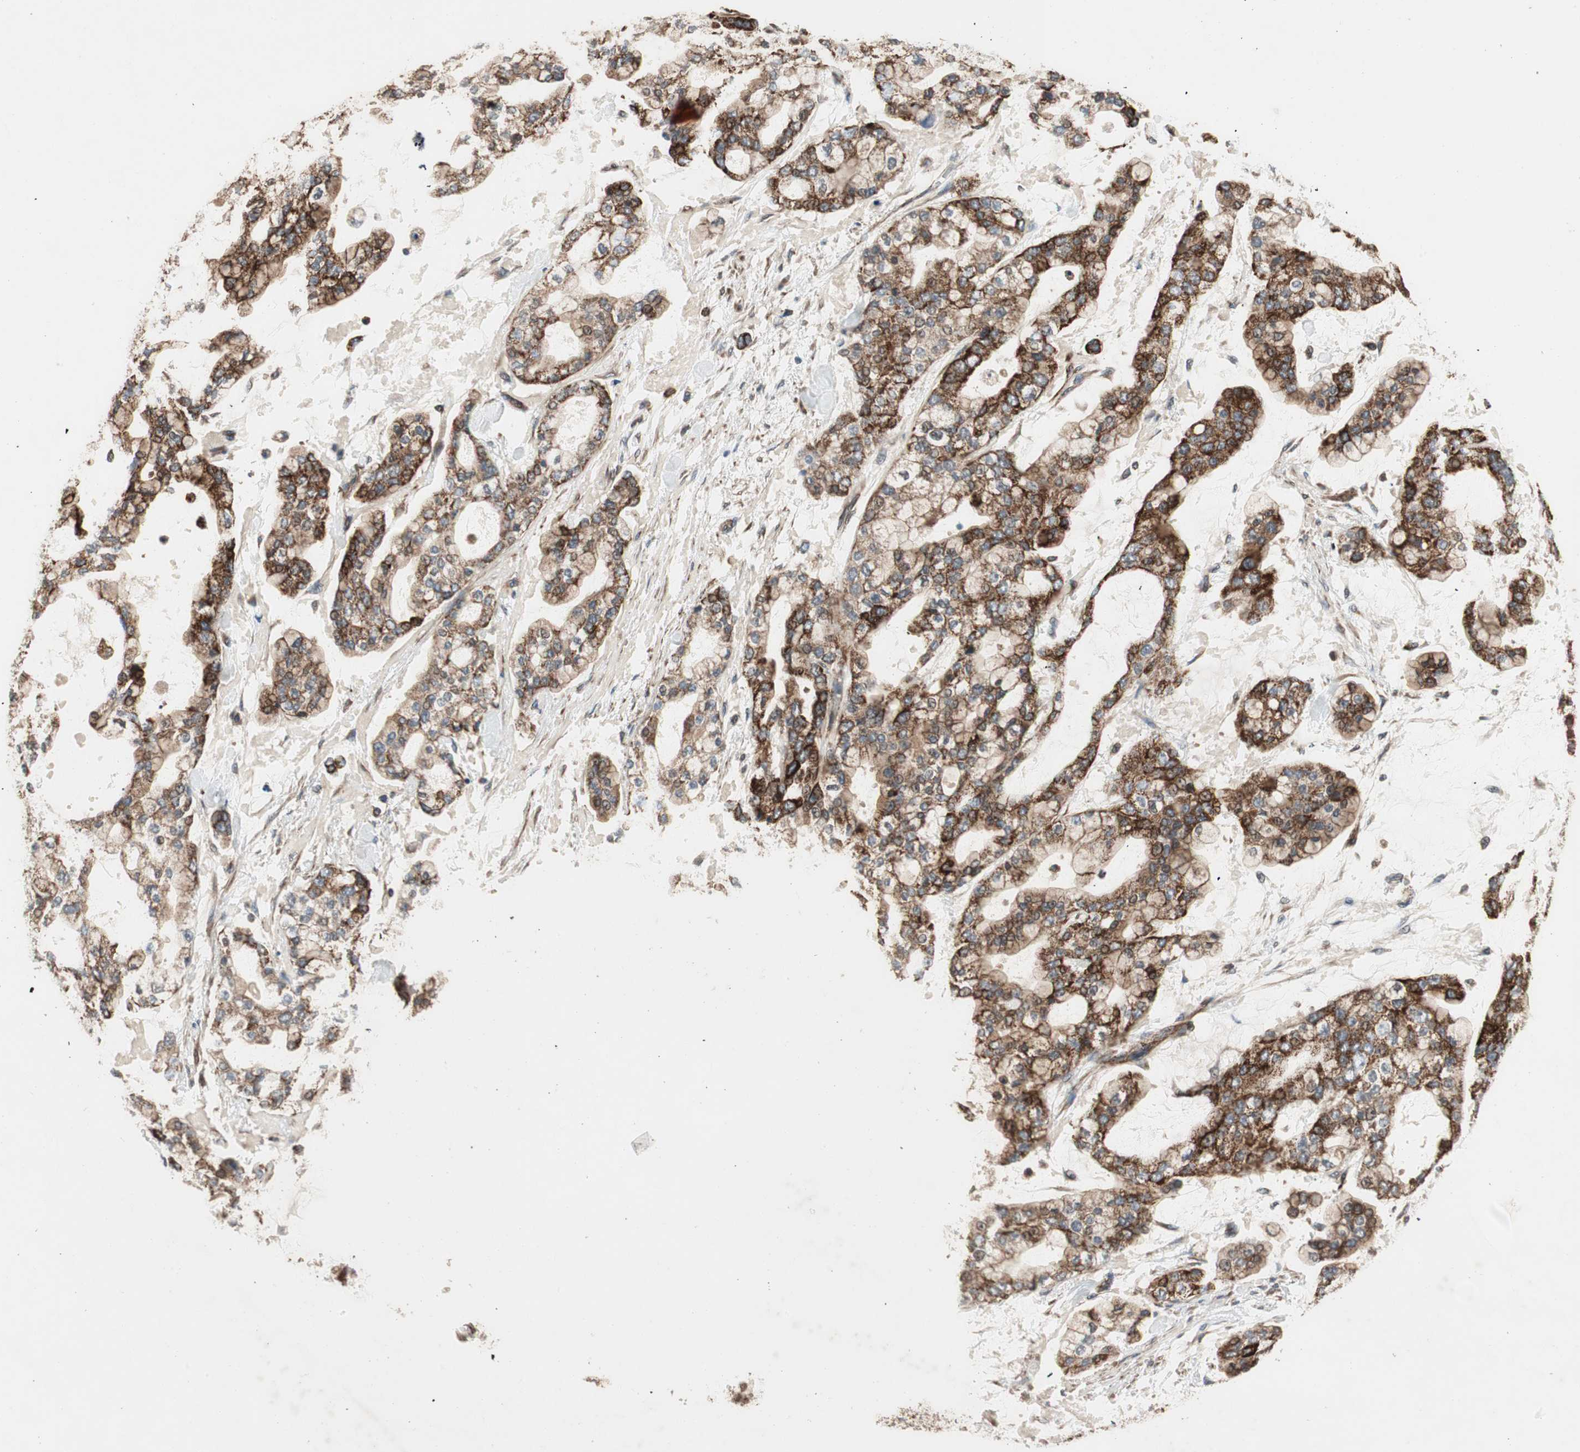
{"staining": {"intensity": "strong", "quantity": ">75%", "location": "cytoplasmic/membranous"}, "tissue": "stomach cancer", "cell_type": "Tumor cells", "image_type": "cancer", "snomed": [{"axis": "morphology", "description": "Normal tissue, NOS"}, {"axis": "morphology", "description": "Adenocarcinoma, NOS"}, {"axis": "topography", "description": "Stomach, upper"}, {"axis": "topography", "description": "Stomach"}], "caption": "Stomach cancer tissue shows strong cytoplasmic/membranous staining in about >75% of tumor cells", "gene": "AKAP1", "patient": {"sex": "male", "age": 76}}